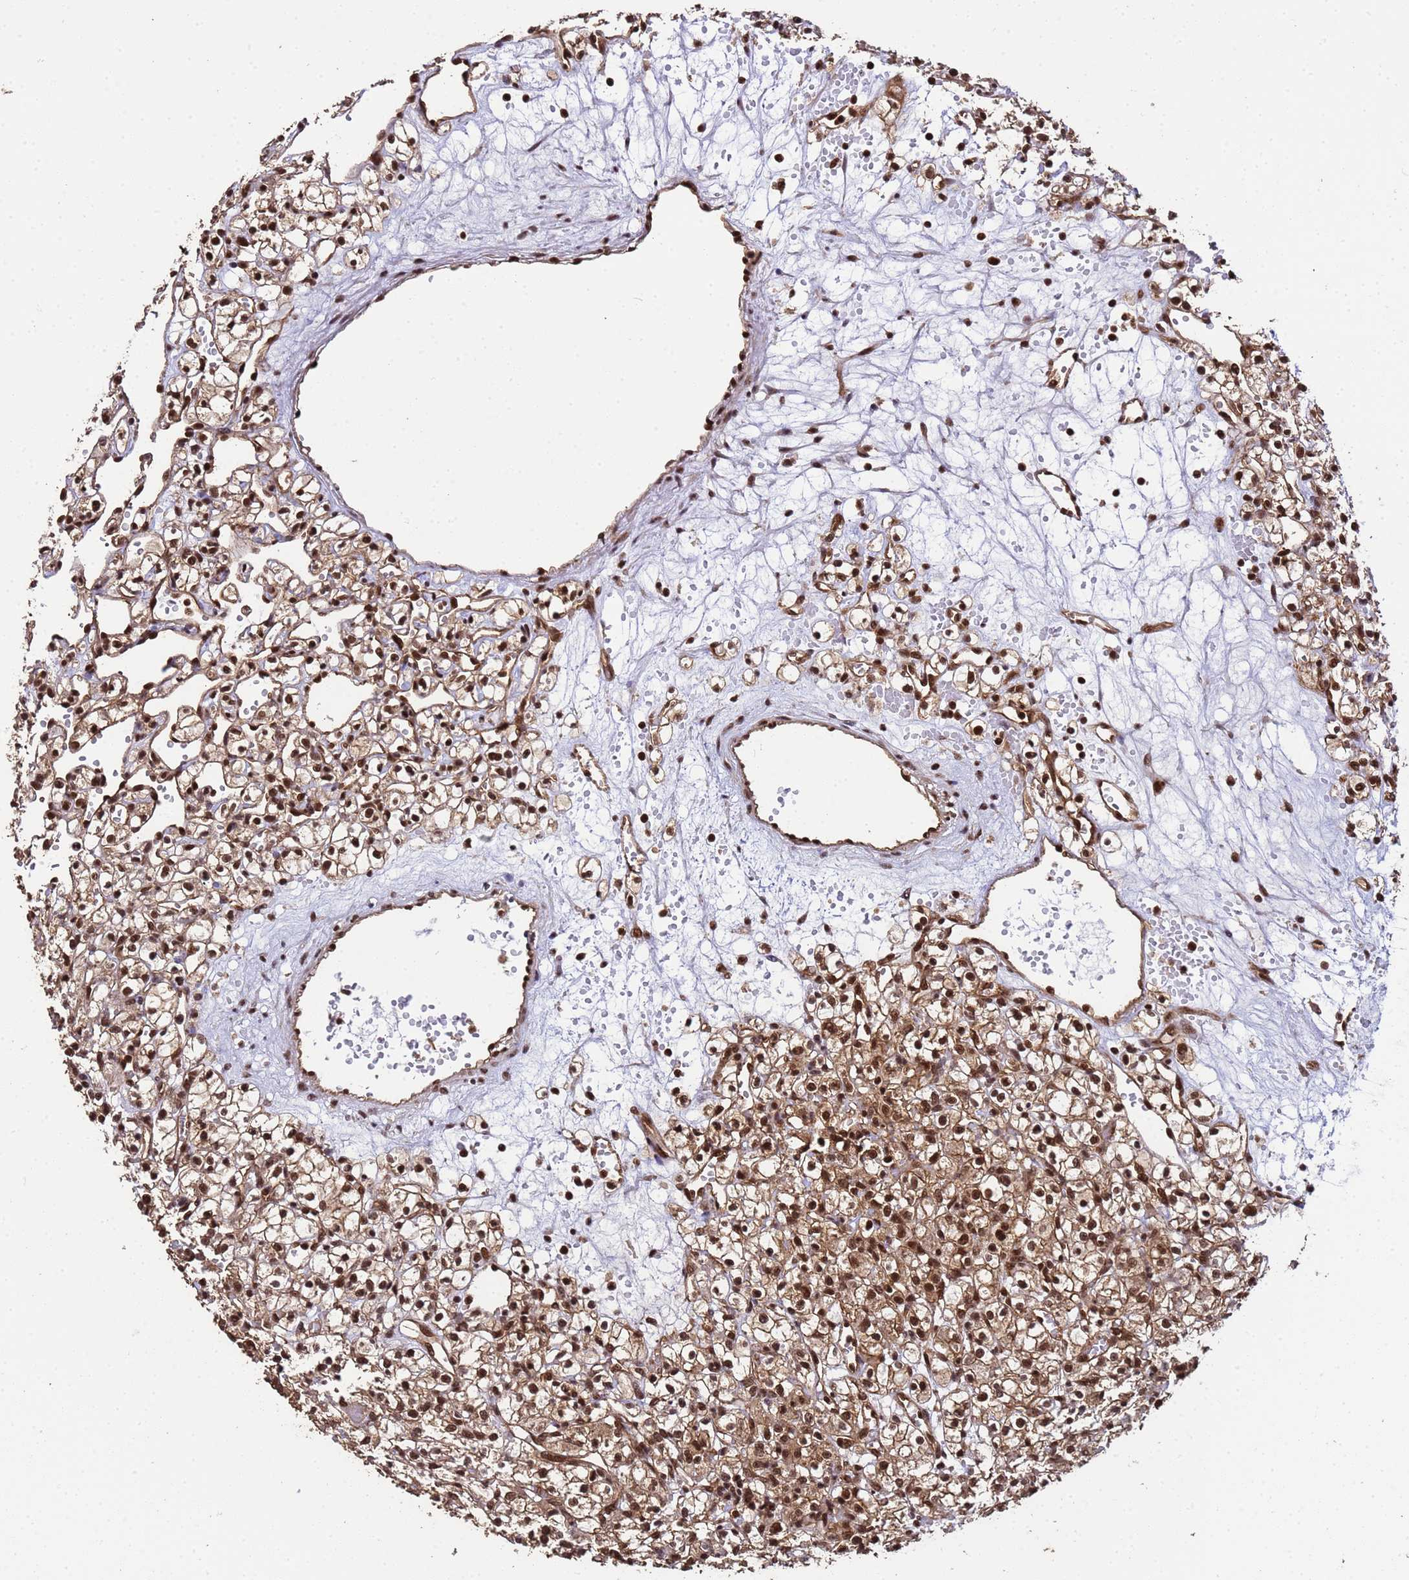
{"staining": {"intensity": "strong", "quantity": ">75%", "location": "cytoplasmic/membranous,nuclear"}, "tissue": "renal cancer", "cell_type": "Tumor cells", "image_type": "cancer", "snomed": [{"axis": "morphology", "description": "Adenocarcinoma, NOS"}, {"axis": "topography", "description": "Kidney"}], "caption": "Immunohistochemistry of human renal cancer (adenocarcinoma) exhibits high levels of strong cytoplasmic/membranous and nuclear expression in approximately >75% of tumor cells. The staining was performed using DAB (3,3'-diaminobenzidine), with brown indicating positive protein expression. Nuclei are stained blue with hematoxylin.", "gene": "SYF2", "patient": {"sex": "female", "age": 59}}